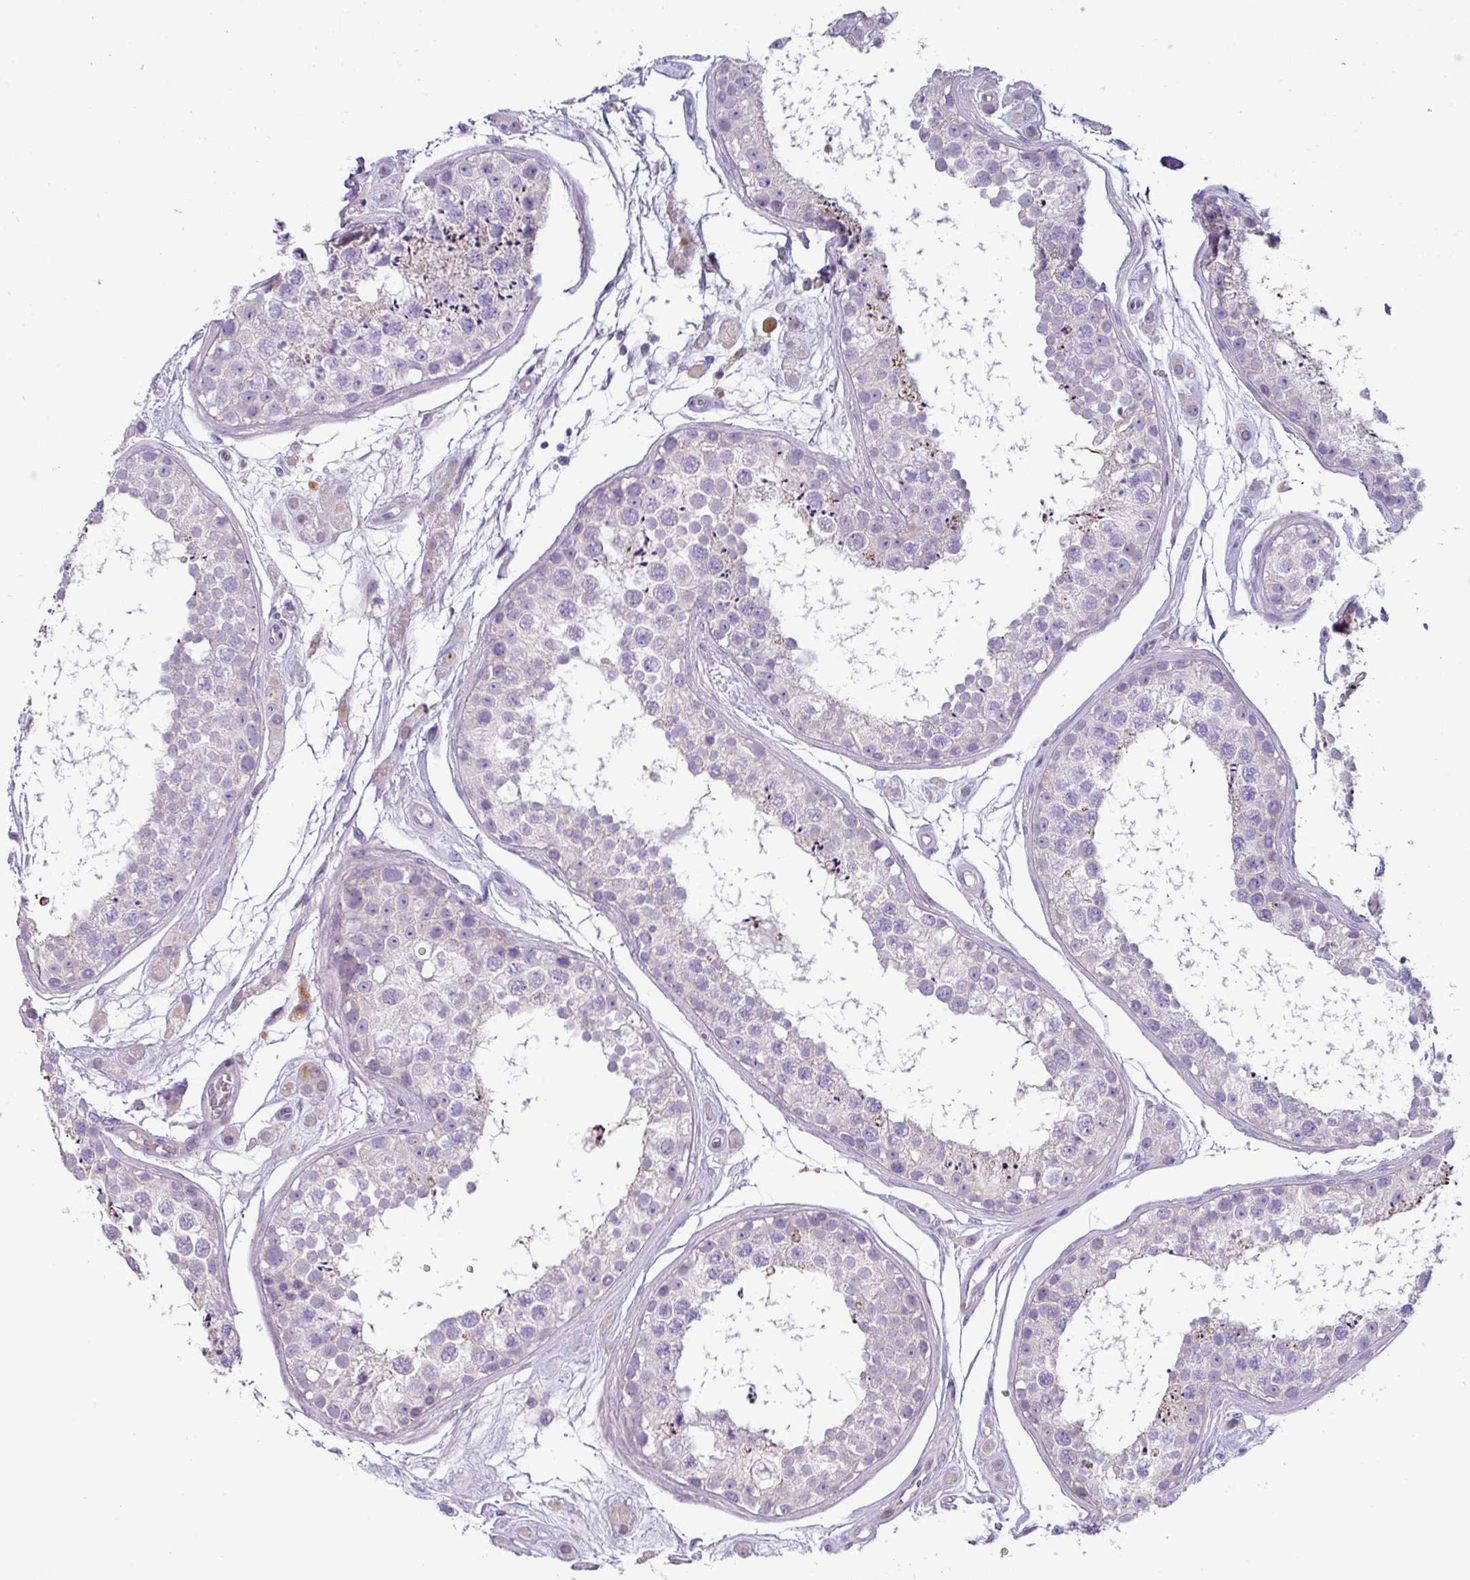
{"staining": {"intensity": "negative", "quantity": "none", "location": "none"}, "tissue": "testis", "cell_type": "Cells in seminiferous ducts", "image_type": "normal", "snomed": [{"axis": "morphology", "description": "Normal tissue, NOS"}, {"axis": "topography", "description": "Testis"}], "caption": "A high-resolution image shows IHC staining of normal testis, which demonstrates no significant positivity in cells in seminiferous ducts.", "gene": "RGS16", "patient": {"sex": "male", "age": 25}}